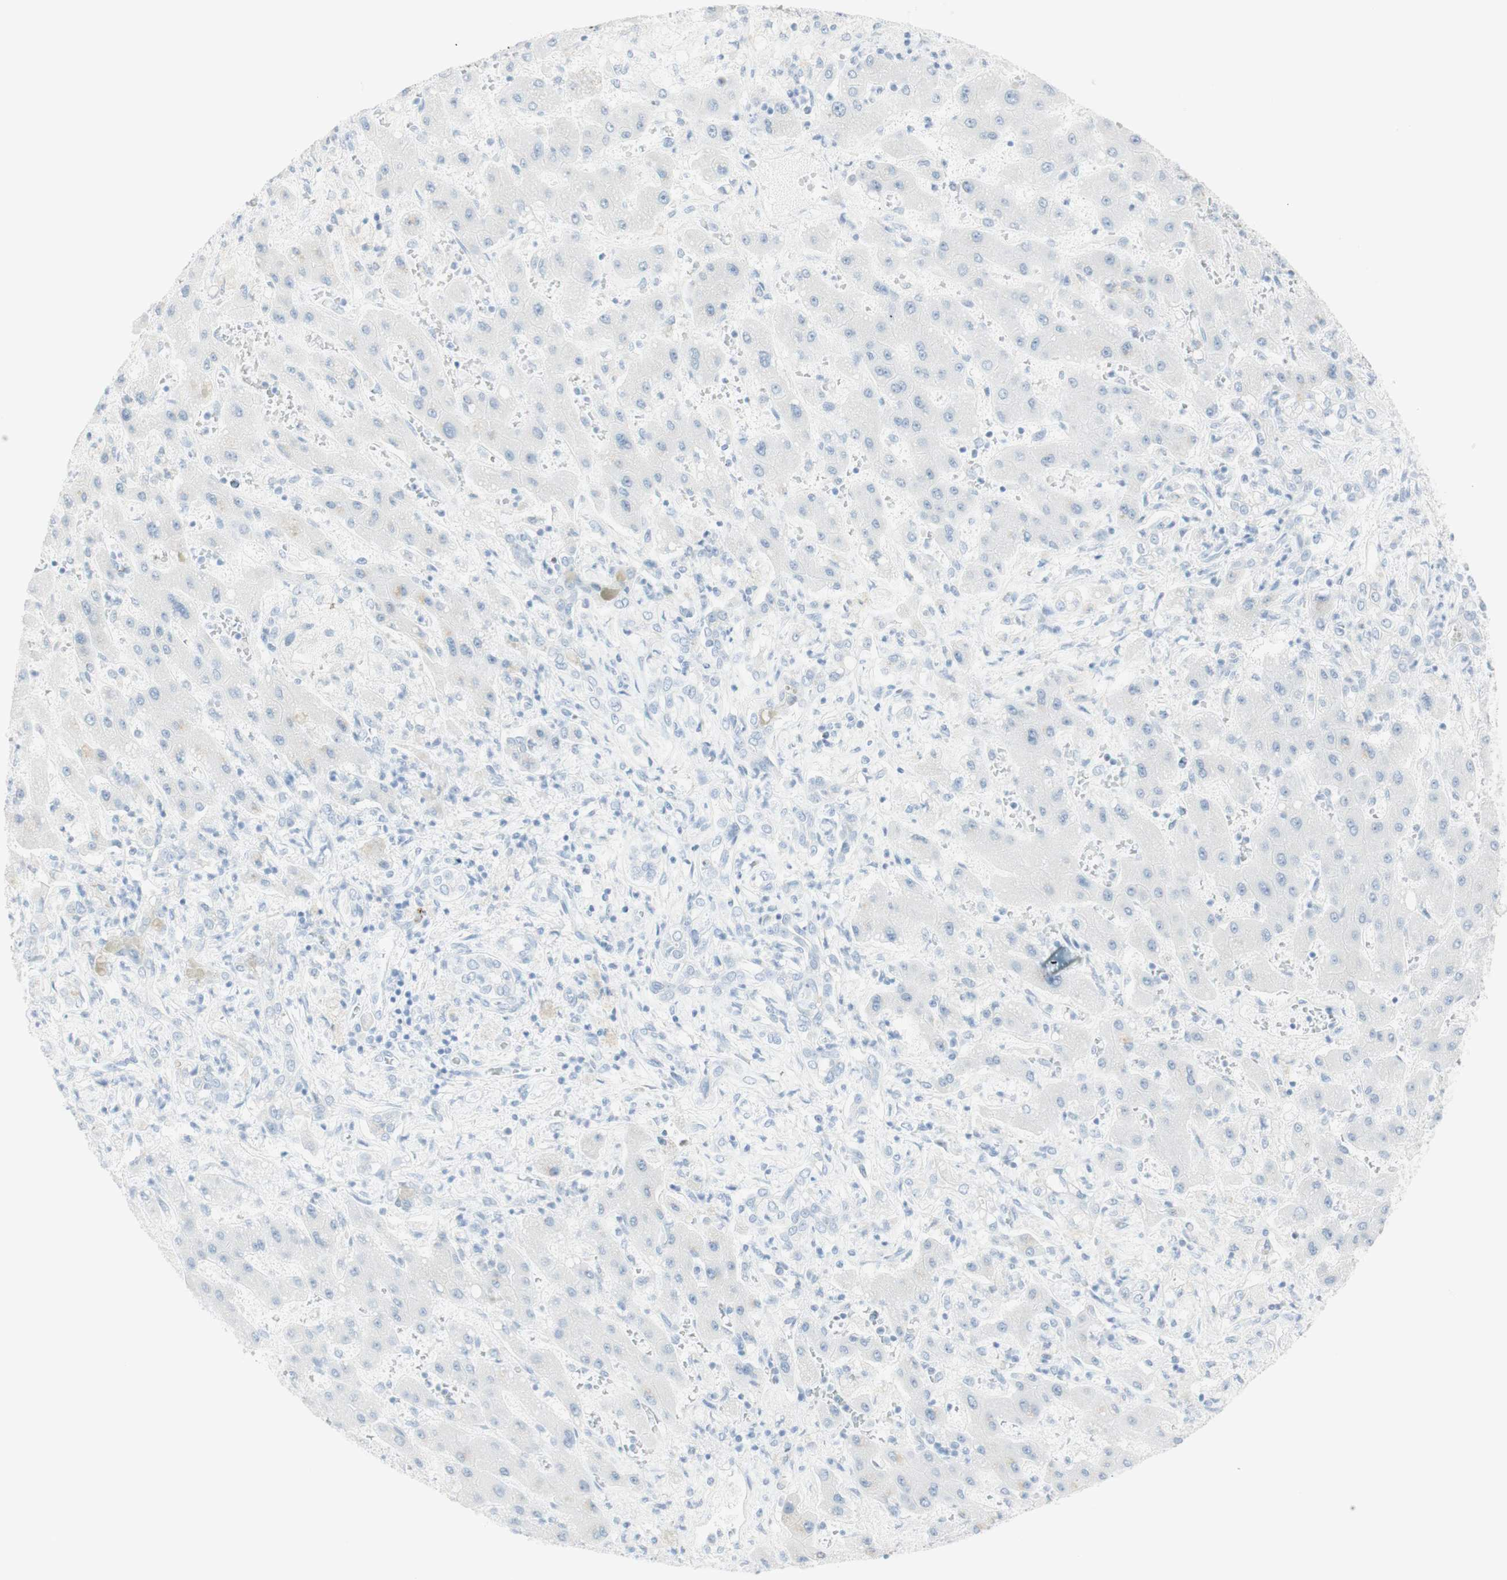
{"staining": {"intensity": "negative", "quantity": "none", "location": "none"}, "tissue": "liver cancer", "cell_type": "Tumor cells", "image_type": "cancer", "snomed": [{"axis": "morphology", "description": "Cholangiocarcinoma"}, {"axis": "topography", "description": "Liver"}], "caption": "Immunohistochemical staining of liver cancer (cholangiocarcinoma) demonstrates no significant staining in tumor cells.", "gene": "NAPSA", "patient": {"sex": "male", "age": 50}}